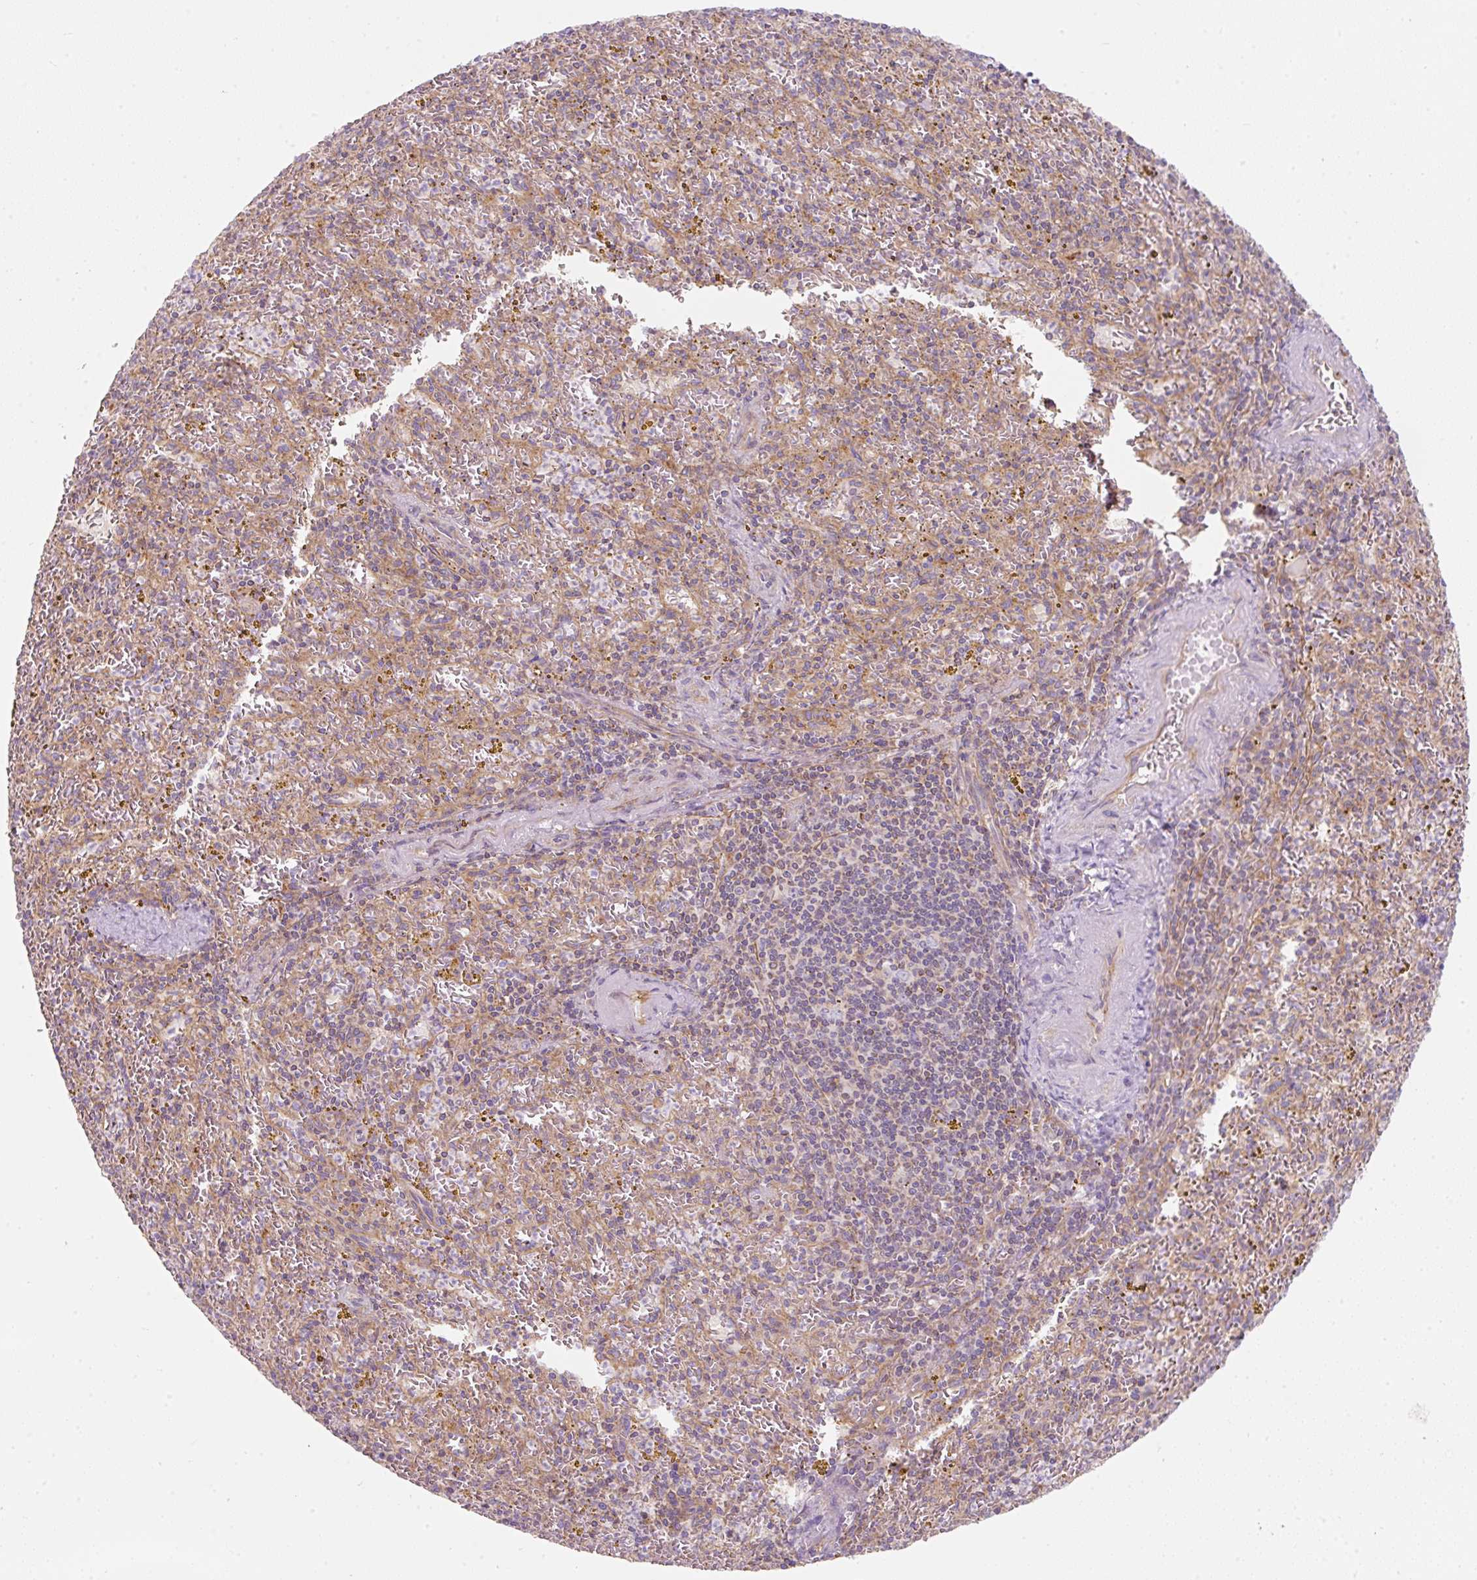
{"staining": {"intensity": "negative", "quantity": "none", "location": "none"}, "tissue": "spleen", "cell_type": "Cells in red pulp", "image_type": "normal", "snomed": [{"axis": "morphology", "description": "Normal tissue, NOS"}, {"axis": "topography", "description": "Spleen"}], "caption": "Immunohistochemical staining of normal human spleen exhibits no significant expression in cells in red pulp.", "gene": "ERAP2", "patient": {"sex": "male", "age": 57}}